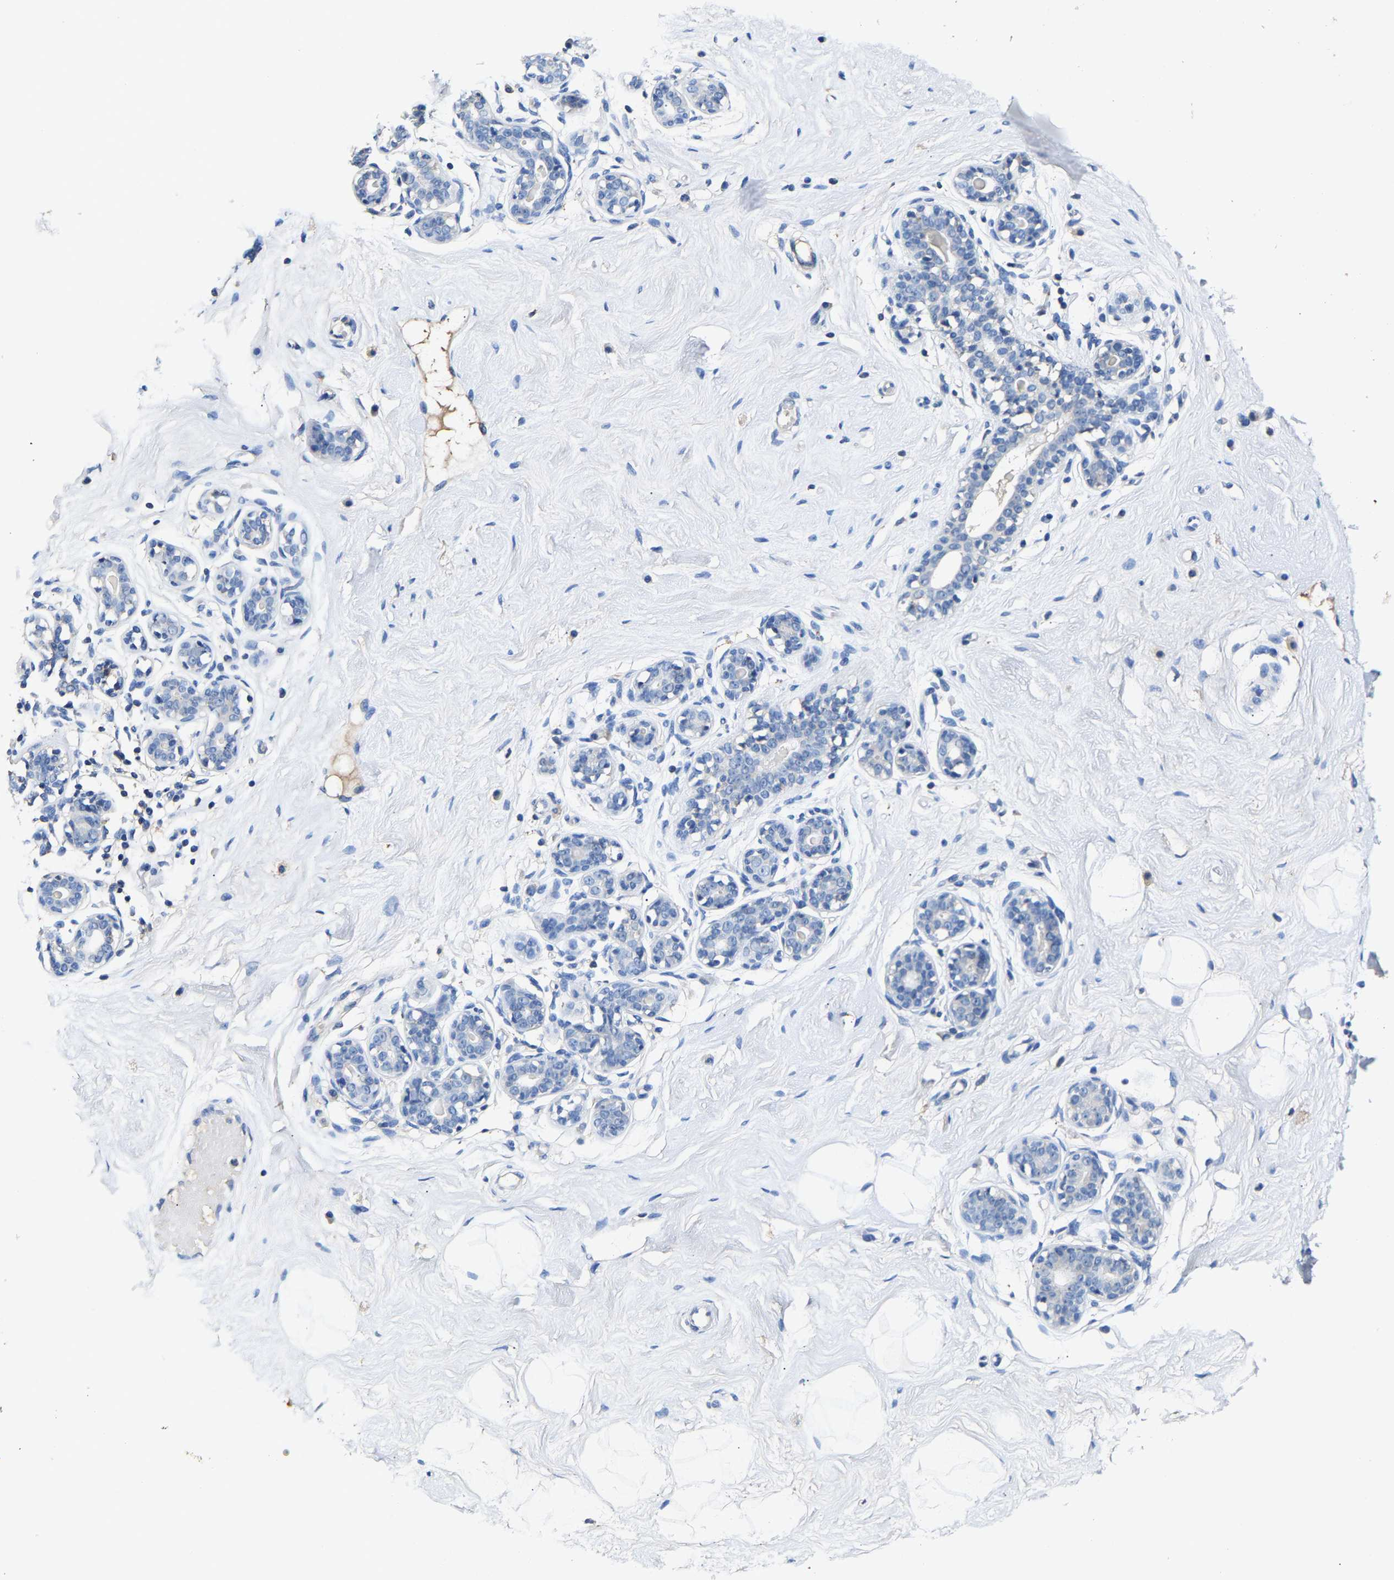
{"staining": {"intensity": "weak", "quantity": ">75%", "location": "cytoplasmic/membranous"}, "tissue": "breast", "cell_type": "Adipocytes", "image_type": "normal", "snomed": [{"axis": "morphology", "description": "Normal tissue, NOS"}, {"axis": "topography", "description": "Breast"}], "caption": "Protein staining of unremarkable breast exhibits weak cytoplasmic/membranous positivity in about >75% of adipocytes.", "gene": "SLCO2B1", "patient": {"sex": "female", "age": 23}}